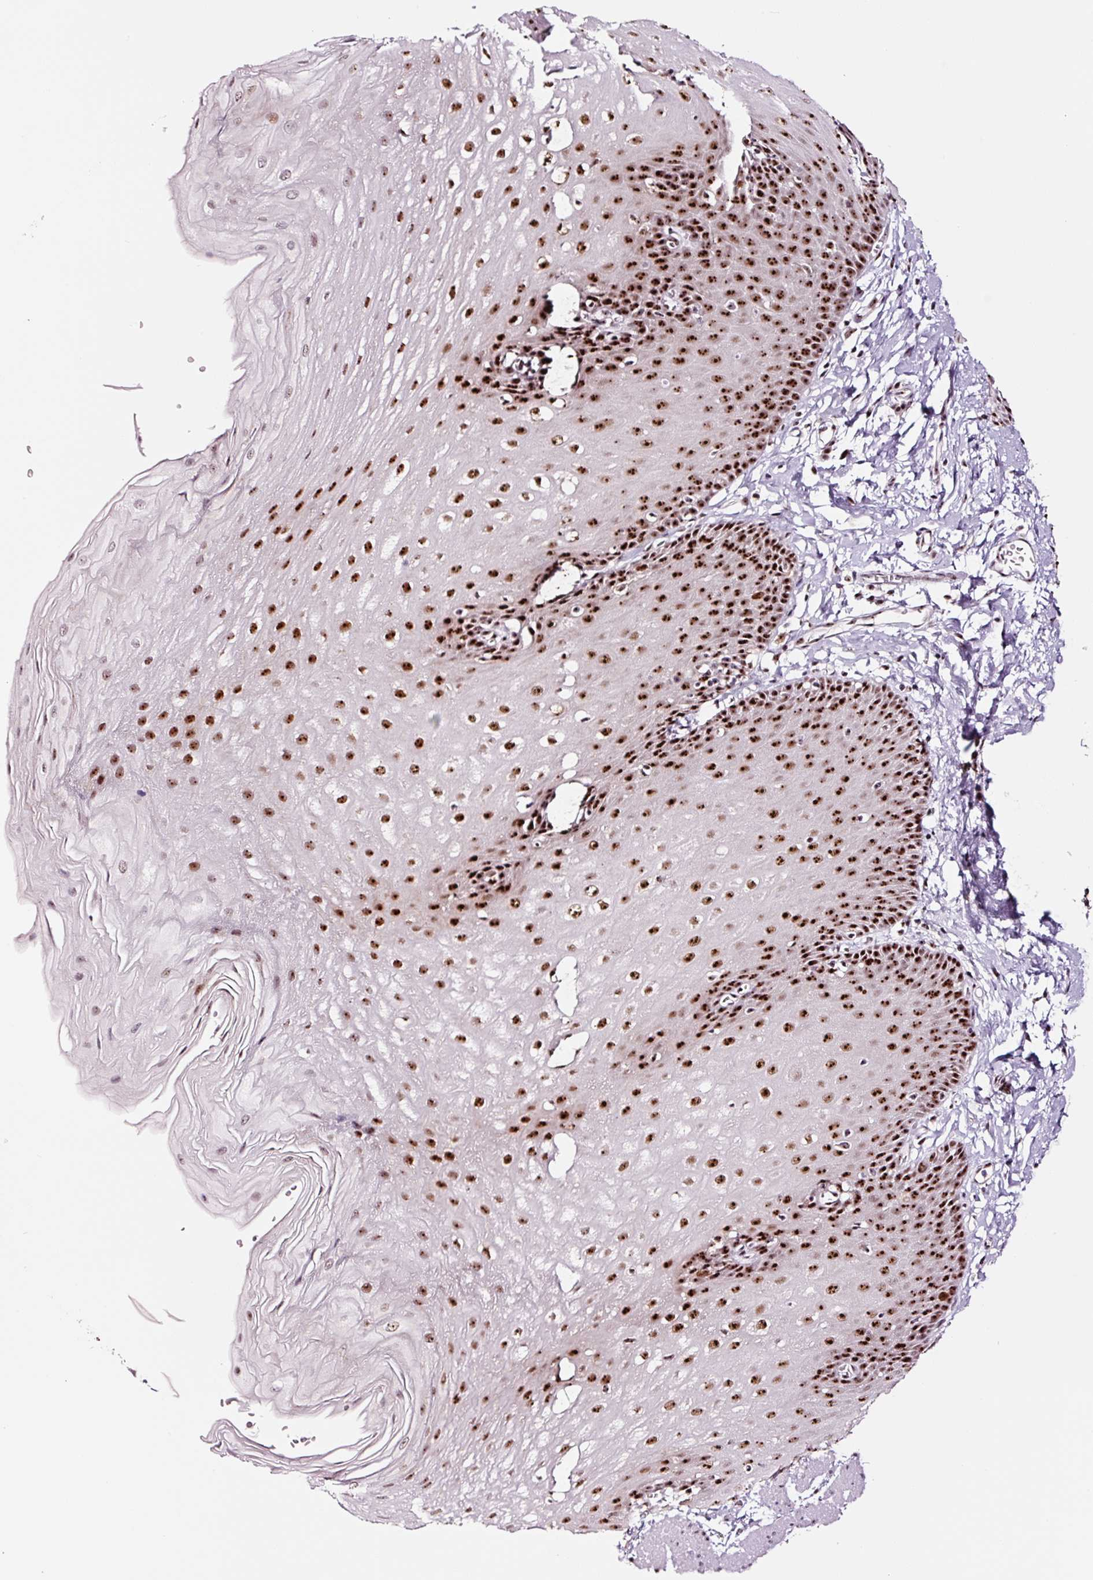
{"staining": {"intensity": "strong", "quantity": ">75%", "location": "nuclear"}, "tissue": "esophagus", "cell_type": "Squamous epithelial cells", "image_type": "normal", "snomed": [{"axis": "morphology", "description": "Normal tissue, NOS"}, {"axis": "topography", "description": "Esophagus"}], "caption": "Squamous epithelial cells show strong nuclear expression in about >75% of cells in normal esophagus.", "gene": "GNL3", "patient": {"sex": "male", "age": 70}}